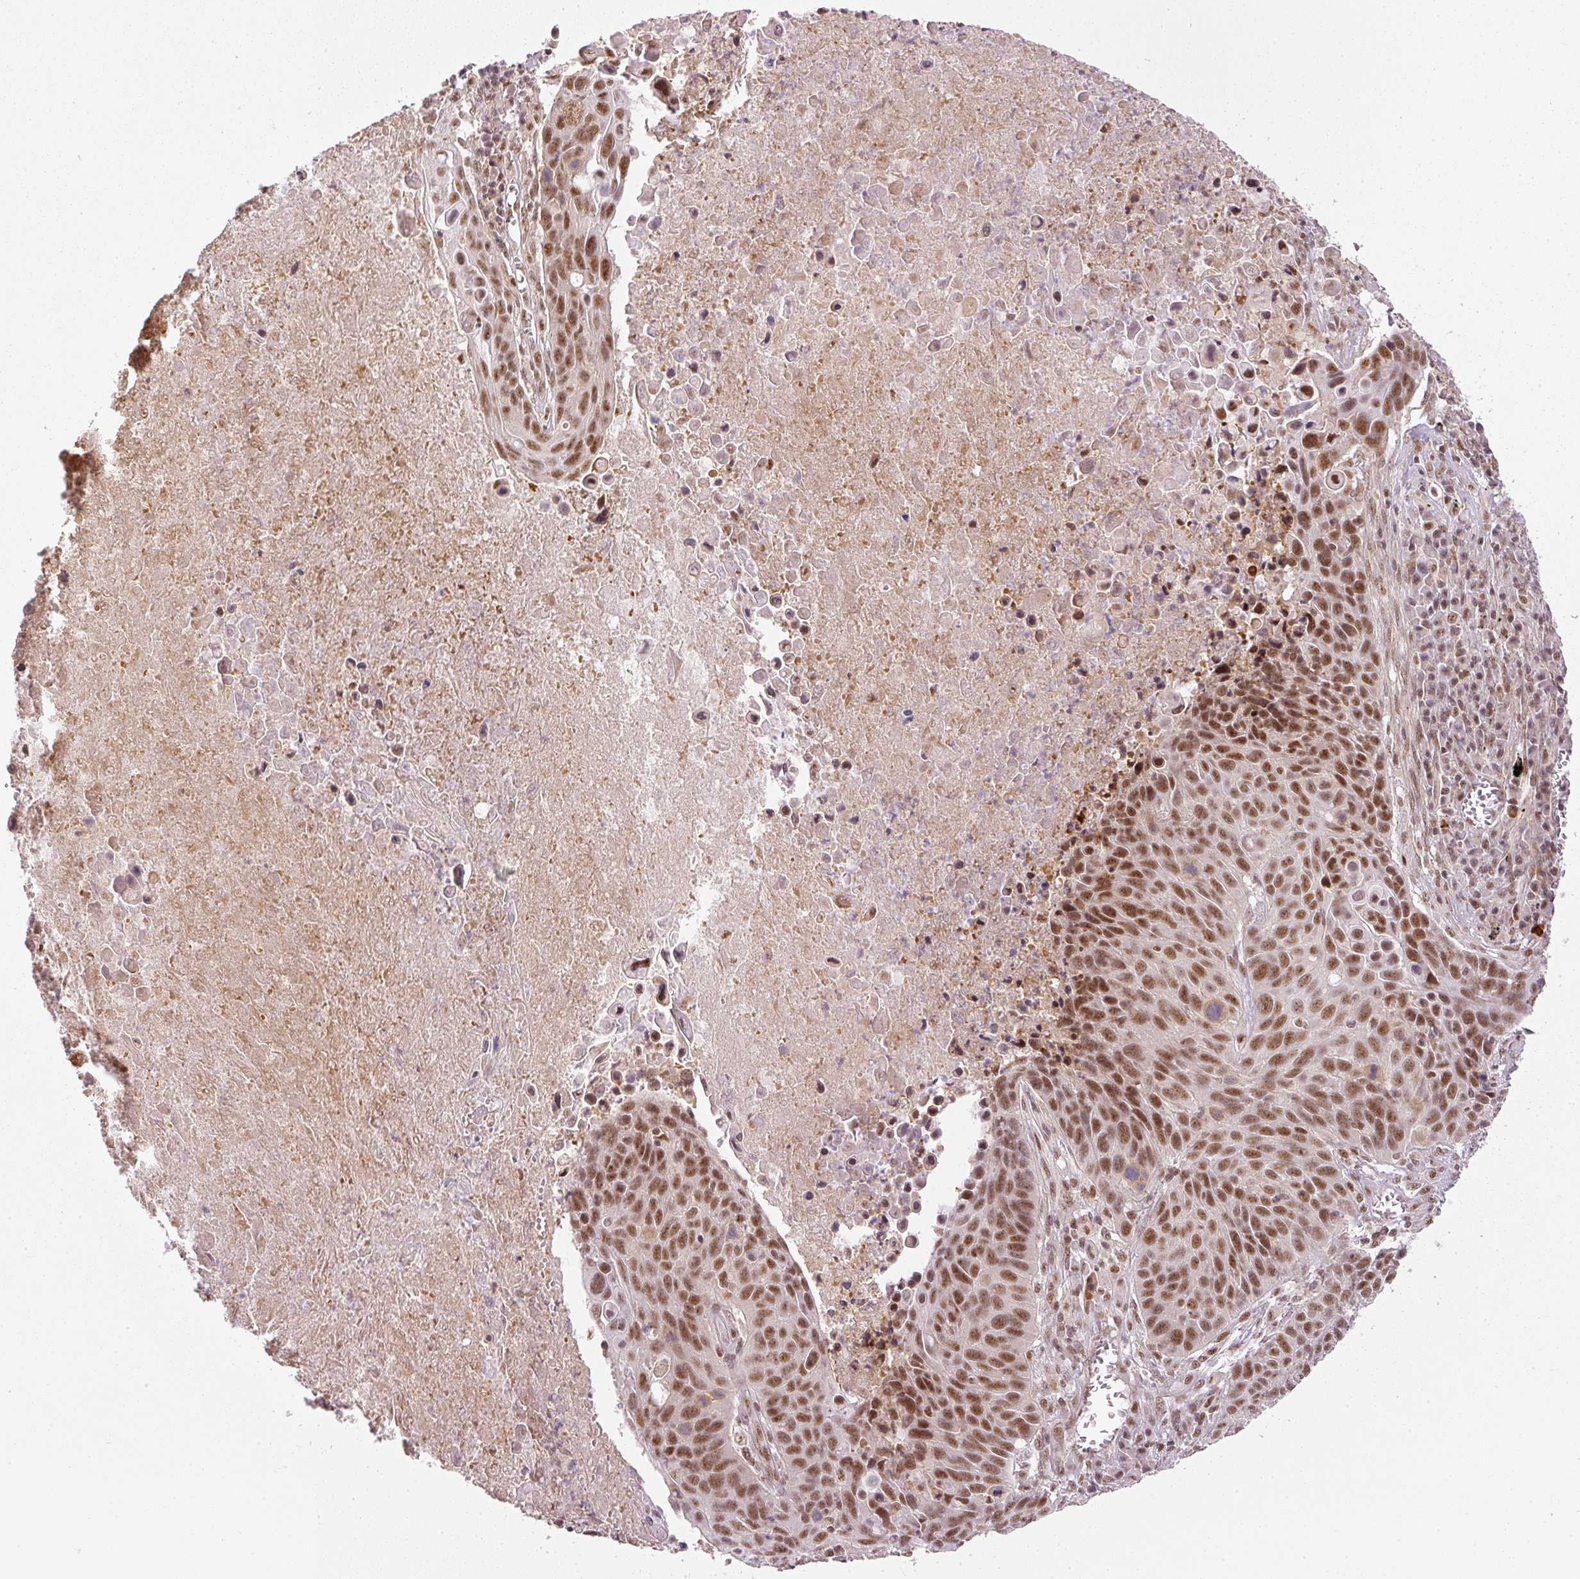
{"staining": {"intensity": "moderate", "quantity": ">75%", "location": "nuclear"}, "tissue": "lung cancer", "cell_type": "Tumor cells", "image_type": "cancer", "snomed": [{"axis": "morphology", "description": "Squamous cell carcinoma, NOS"}, {"axis": "topography", "description": "Lung"}], "caption": "Squamous cell carcinoma (lung) stained for a protein displays moderate nuclear positivity in tumor cells.", "gene": "THOC6", "patient": {"sex": "male", "age": 78}}